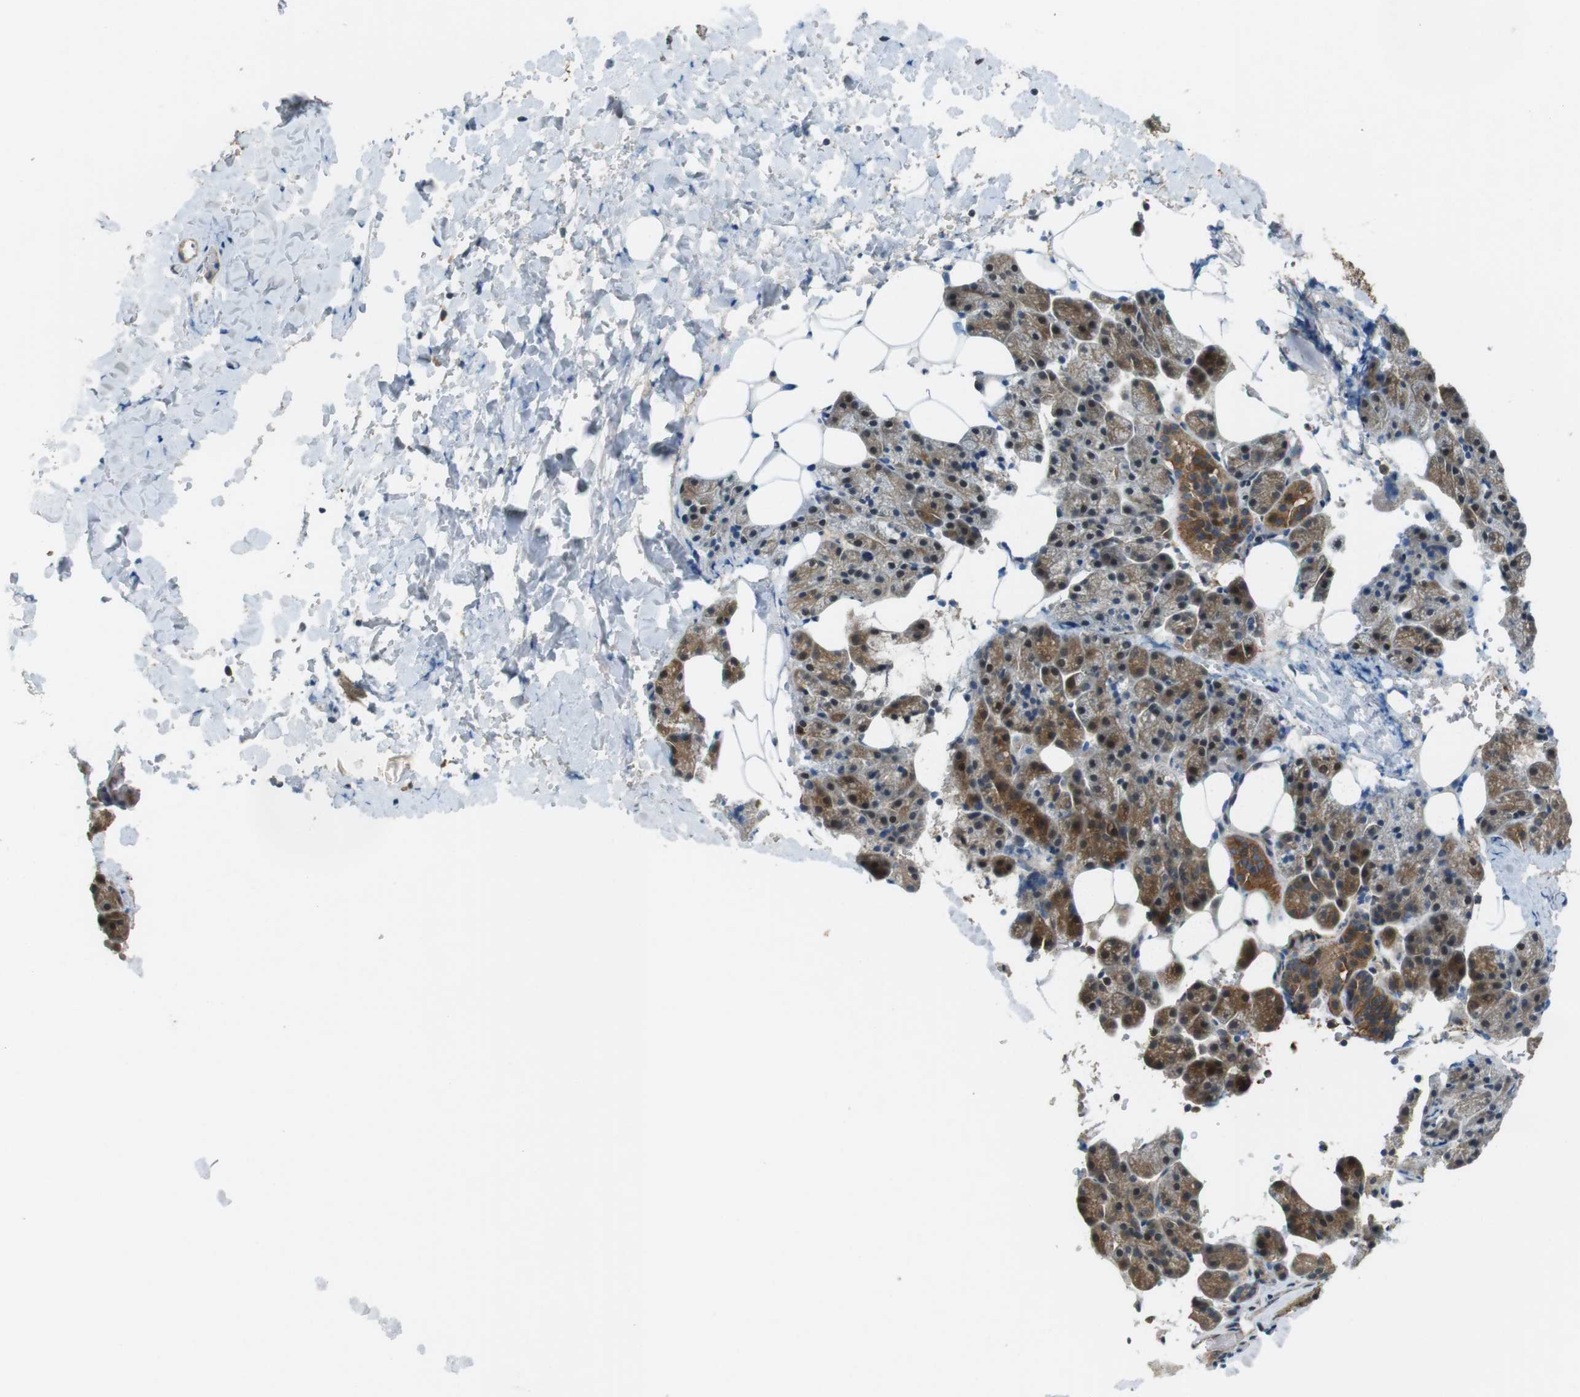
{"staining": {"intensity": "moderate", "quantity": ">75%", "location": "cytoplasmic/membranous"}, "tissue": "salivary gland", "cell_type": "Glandular cells", "image_type": "normal", "snomed": [{"axis": "morphology", "description": "Normal tissue, NOS"}, {"axis": "topography", "description": "Lymph node"}, {"axis": "topography", "description": "Salivary gland"}], "caption": "Salivary gland stained for a protein (brown) shows moderate cytoplasmic/membranous positive expression in about >75% of glandular cells.", "gene": "IFFO2", "patient": {"sex": "male", "age": 8}}